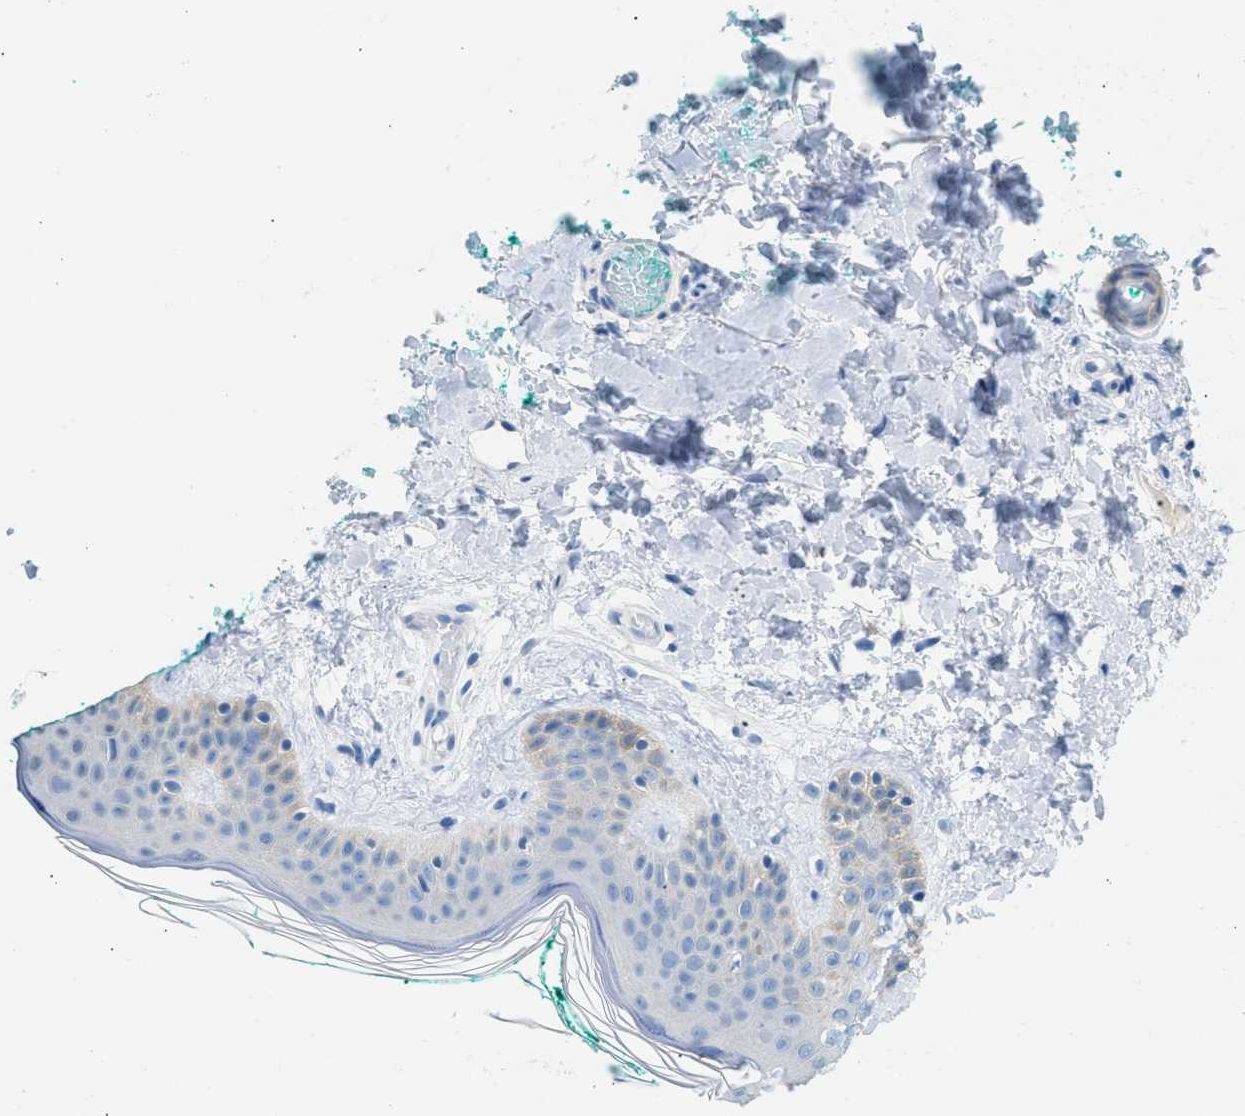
{"staining": {"intensity": "negative", "quantity": "none", "location": "none"}, "tissue": "skin", "cell_type": "Fibroblasts", "image_type": "normal", "snomed": [{"axis": "morphology", "description": "Normal tissue, NOS"}, {"axis": "topography", "description": "Skin"}], "caption": "This histopathology image is of unremarkable skin stained with immunohistochemistry (IHC) to label a protein in brown with the nuclei are counter-stained blue. There is no expression in fibroblasts. (DAB (3,3'-diaminobenzidine) IHC with hematoxylin counter stain).", "gene": "SPAM1", "patient": {"sex": "male", "age": 30}}